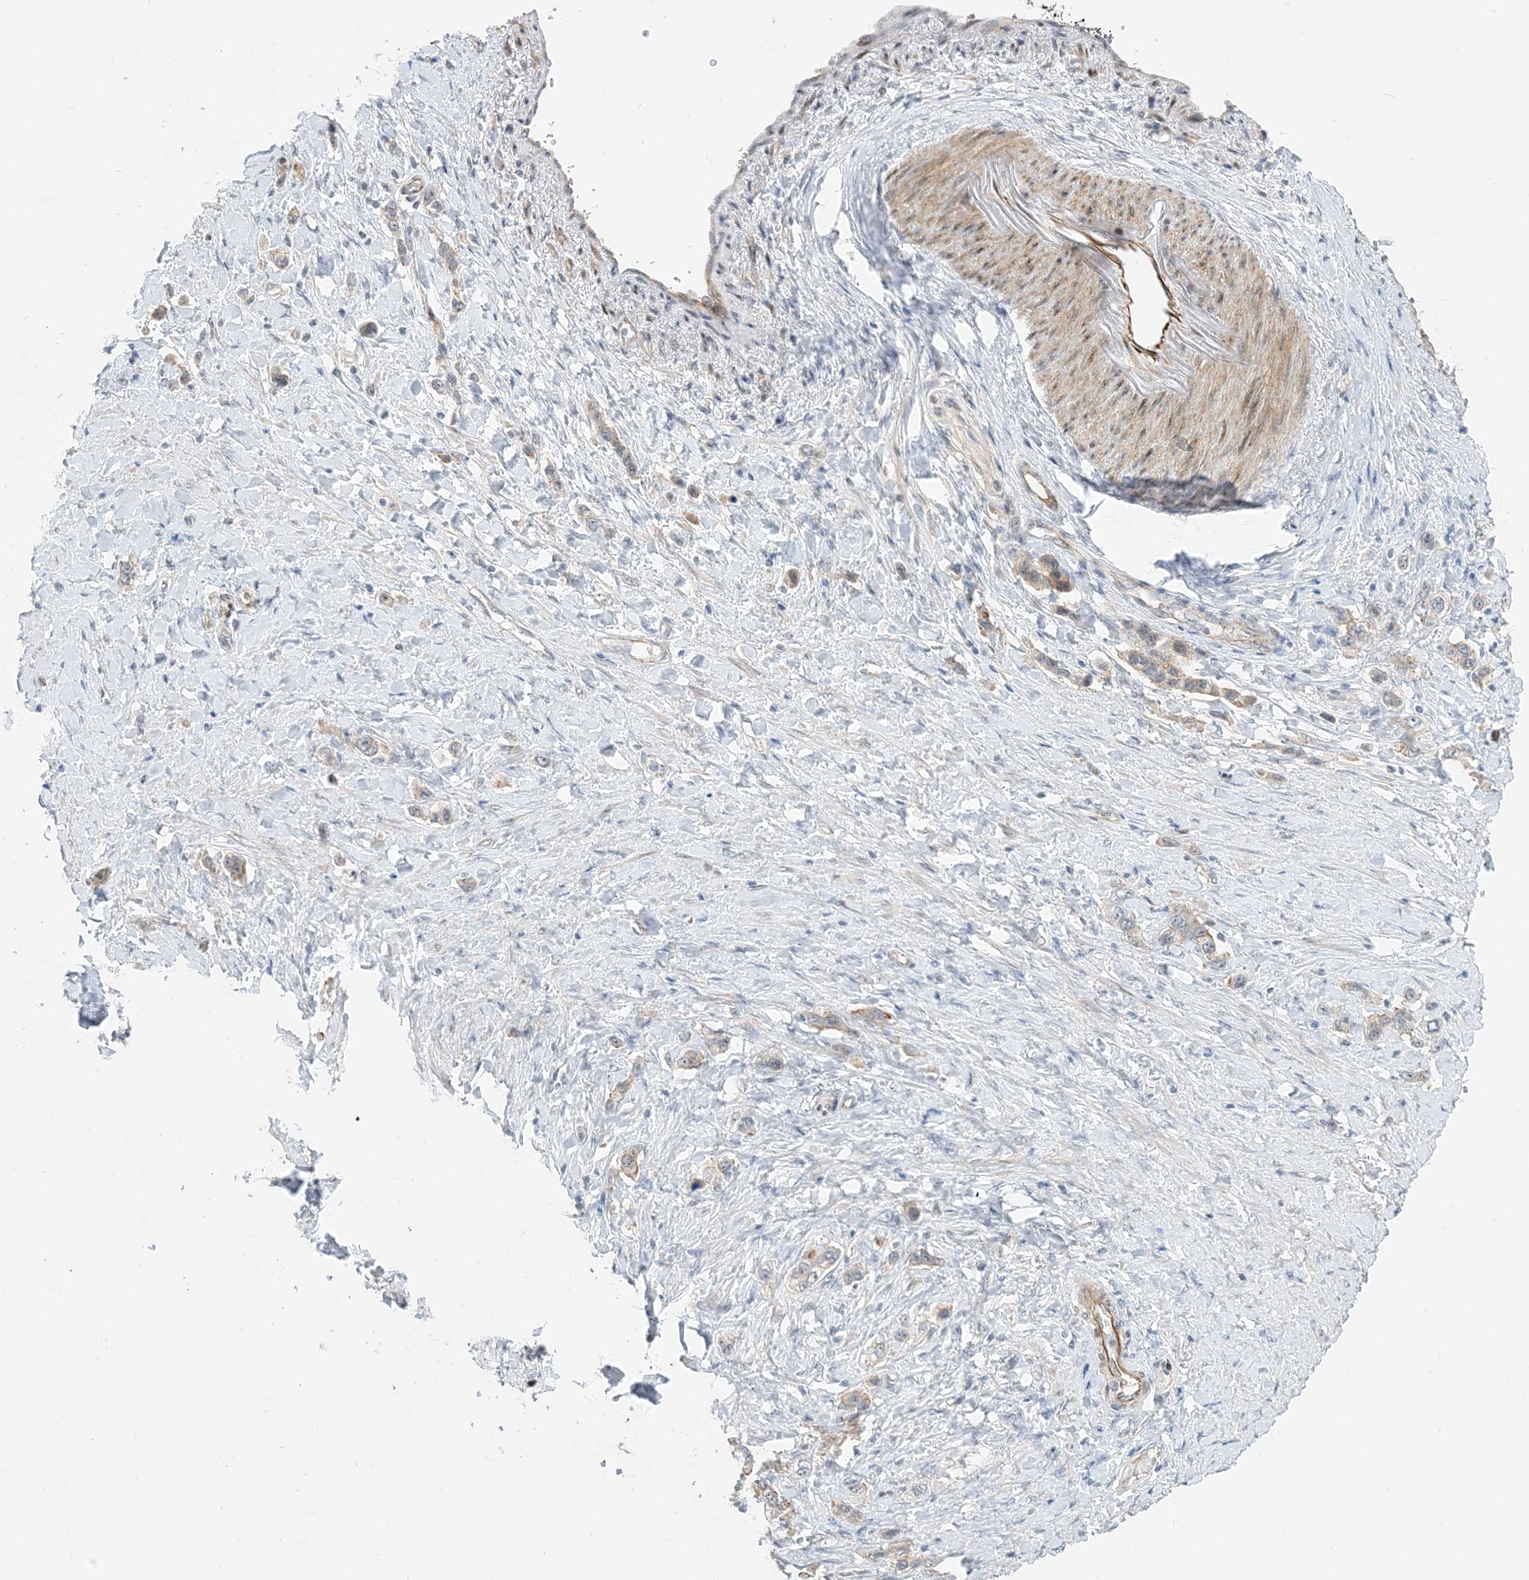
{"staining": {"intensity": "weak", "quantity": "<25%", "location": "cytoplasmic/membranous"}, "tissue": "stomach cancer", "cell_type": "Tumor cells", "image_type": "cancer", "snomed": [{"axis": "morphology", "description": "Adenocarcinoma, NOS"}, {"axis": "topography", "description": "Stomach"}], "caption": "This histopathology image is of stomach cancer stained with IHC to label a protein in brown with the nuclei are counter-stained blue. There is no staining in tumor cells.", "gene": "IL36B", "patient": {"sex": "female", "age": 65}}